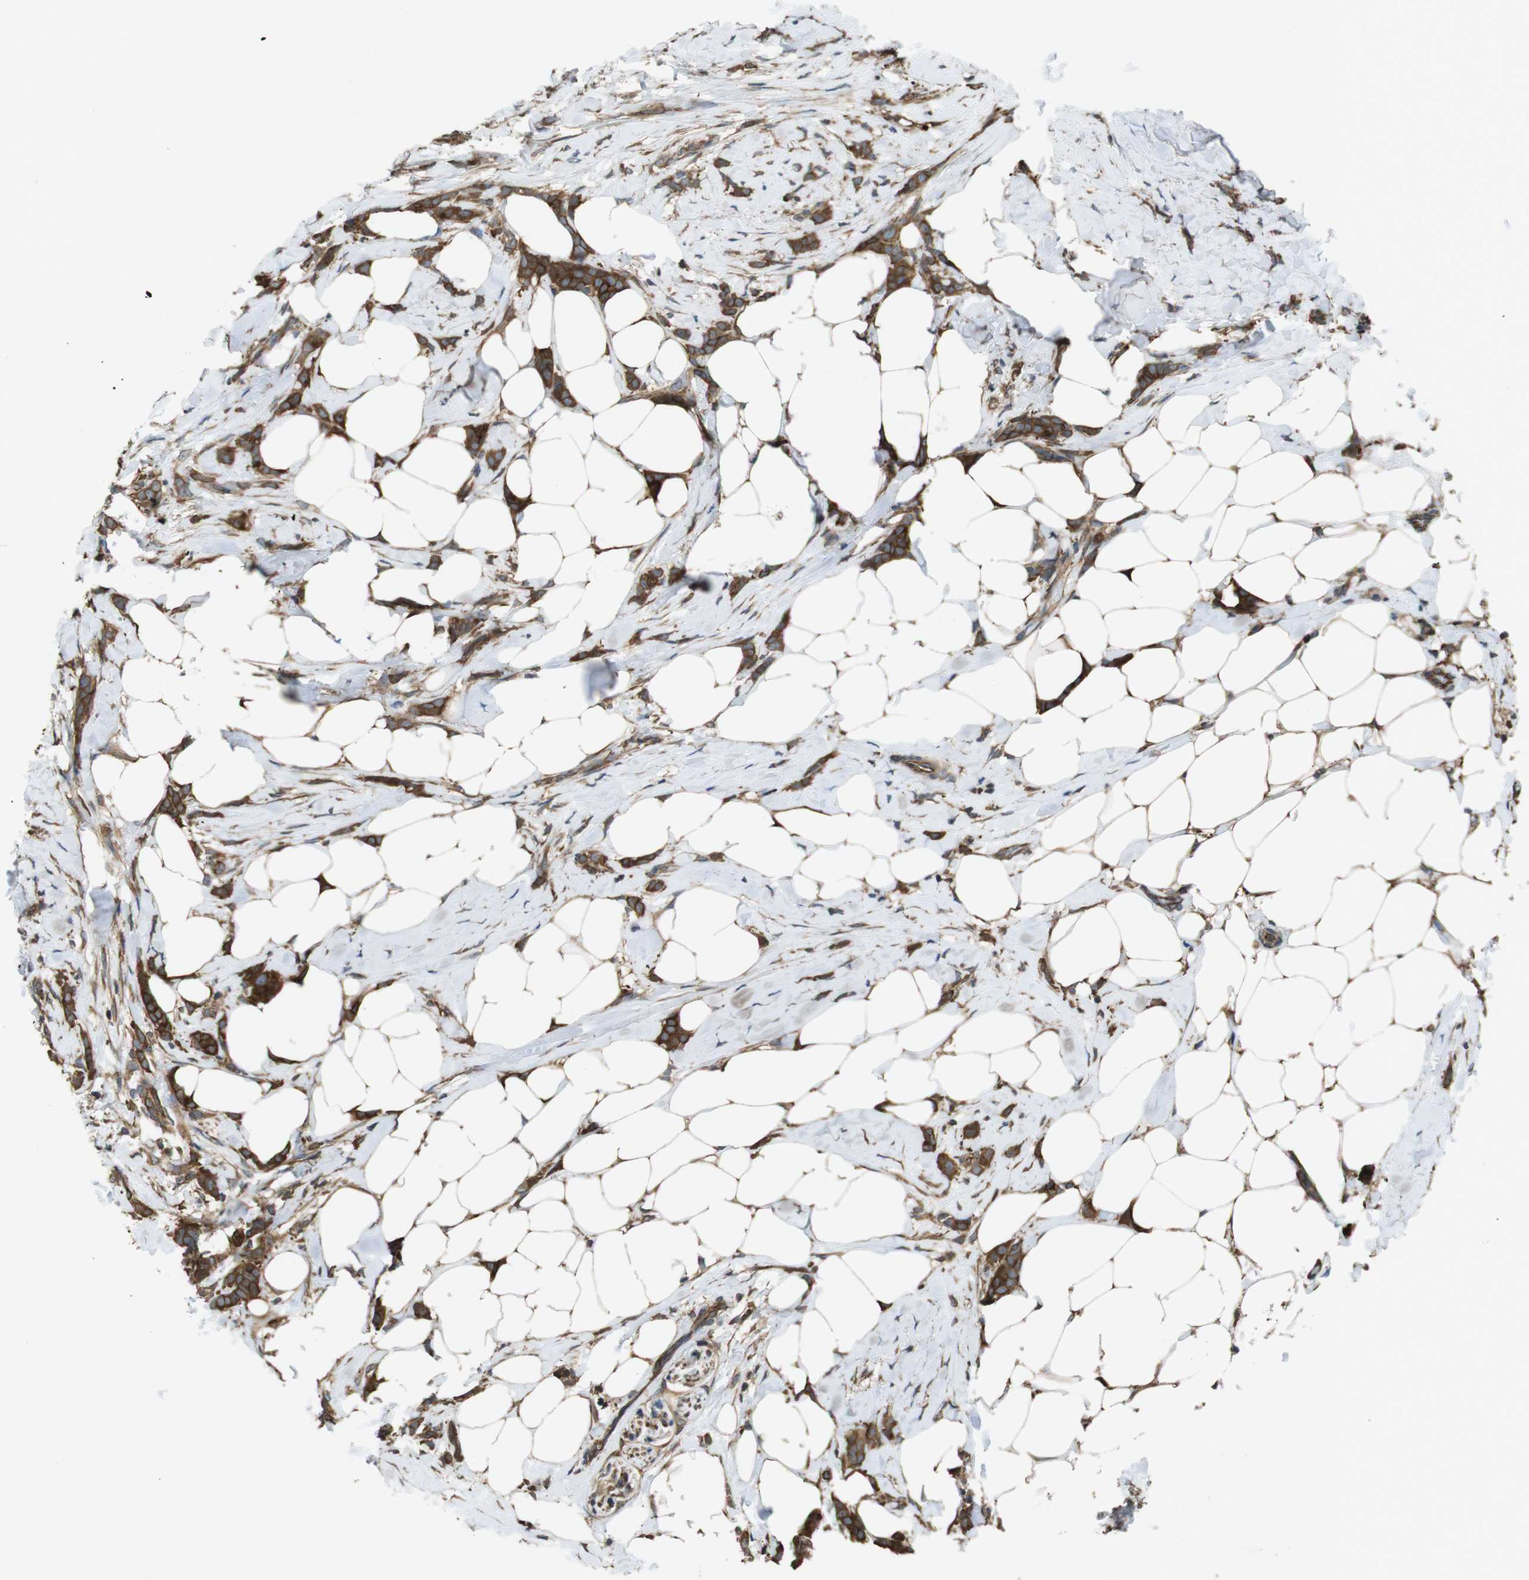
{"staining": {"intensity": "moderate", "quantity": ">75%", "location": "cytoplasmic/membranous"}, "tissue": "breast cancer", "cell_type": "Tumor cells", "image_type": "cancer", "snomed": [{"axis": "morphology", "description": "Lobular carcinoma, in situ"}, {"axis": "morphology", "description": "Lobular carcinoma"}, {"axis": "topography", "description": "Breast"}], "caption": "Breast cancer stained with a brown dye demonstrates moderate cytoplasmic/membranous positive expression in about >75% of tumor cells.", "gene": "ARHGDIA", "patient": {"sex": "female", "age": 41}}